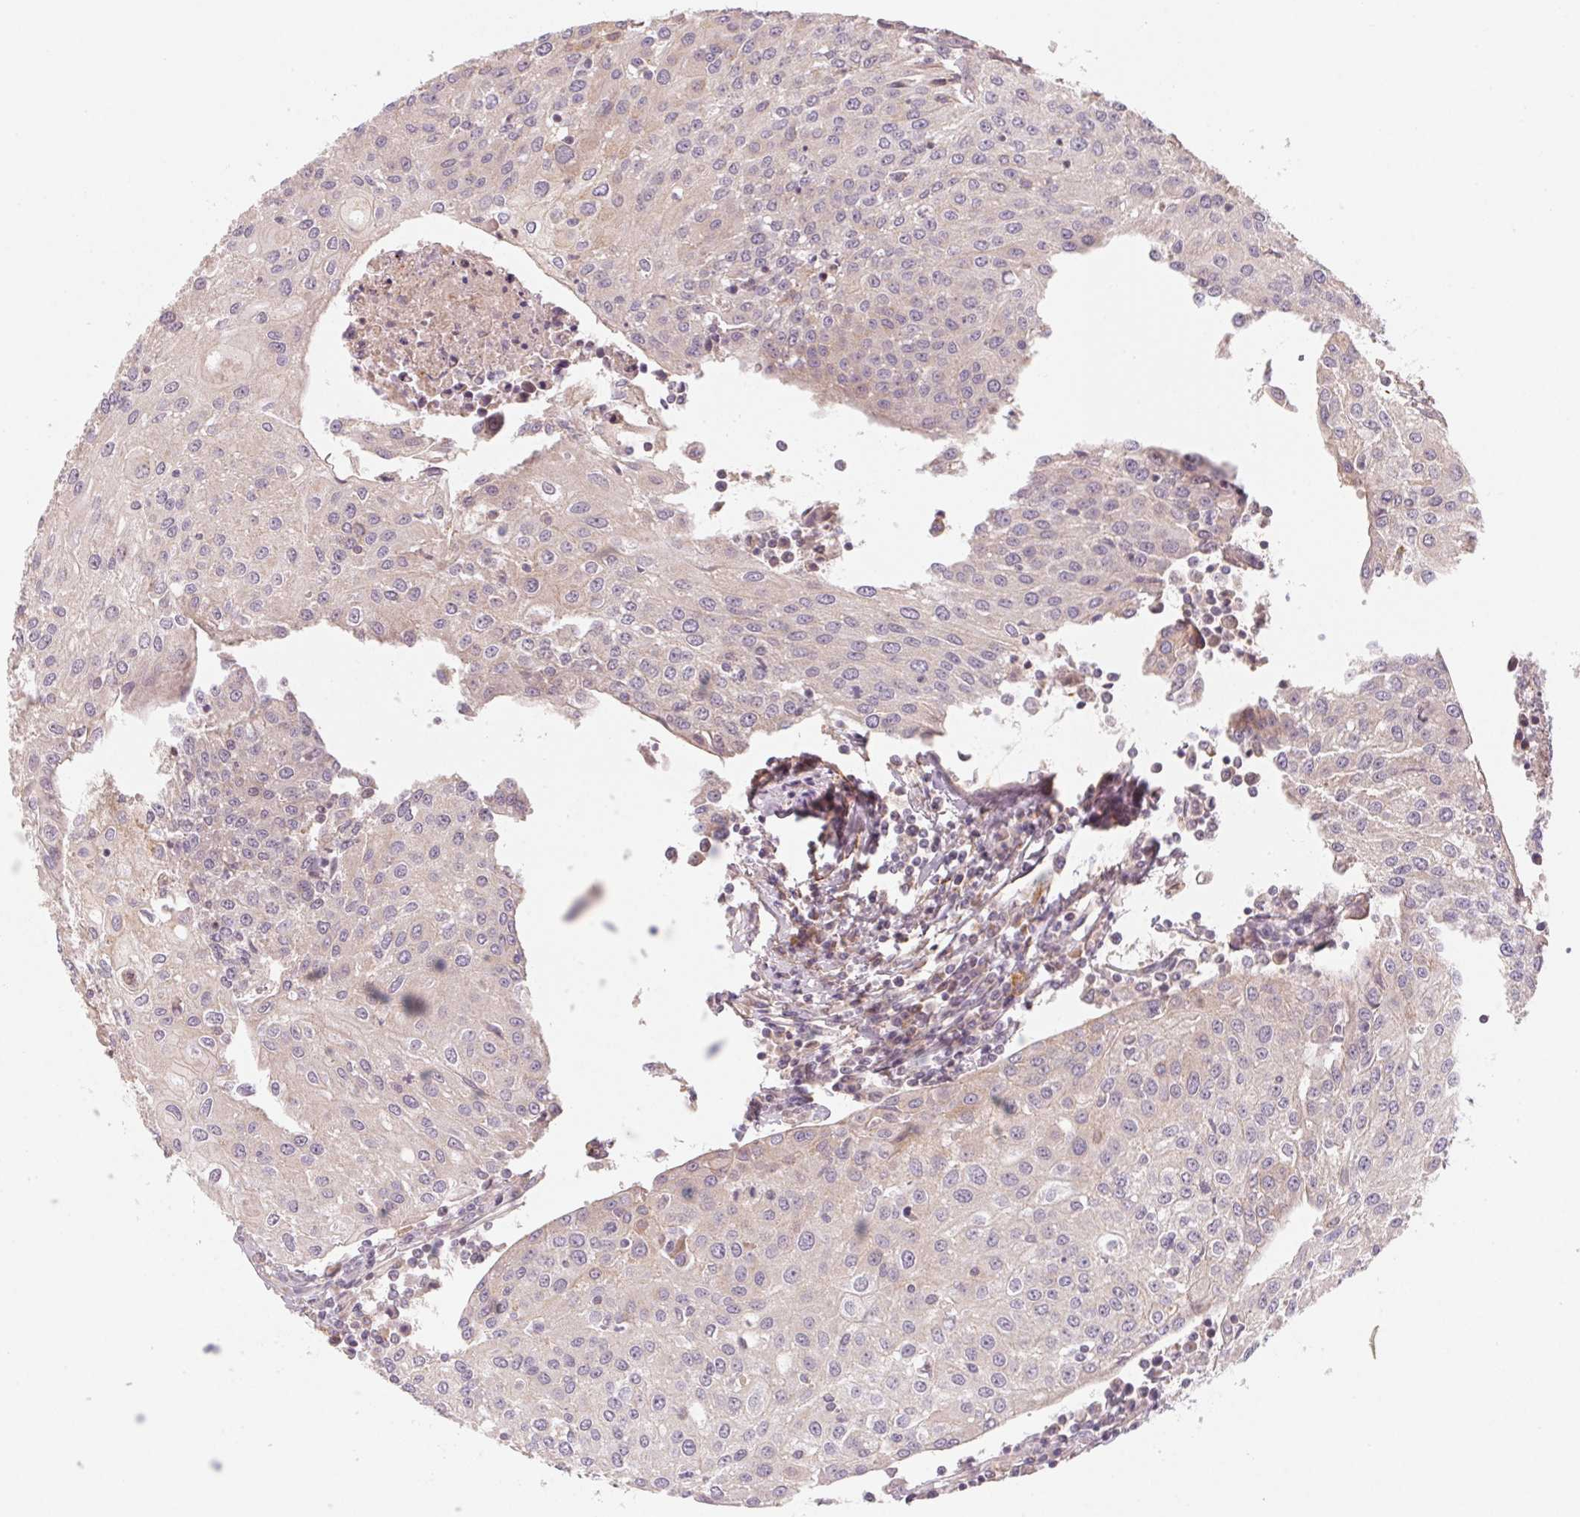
{"staining": {"intensity": "weak", "quantity": "<25%", "location": "cytoplasmic/membranous"}, "tissue": "urothelial cancer", "cell_type": "Tumor cells", "image_type": "cancer", "snomed": [{"axis": "morphology", "description": "Urothelial carcinoma, High grade"}, {"axis": "topography", "description": "Urinary bladder"}], "caption": "Immunohistochemical staining of human urothelial cancer exhibits no significant positivity in tumor cells.", "gene": "CCDC112", "patient": {"sex": "female", "age": 85}}